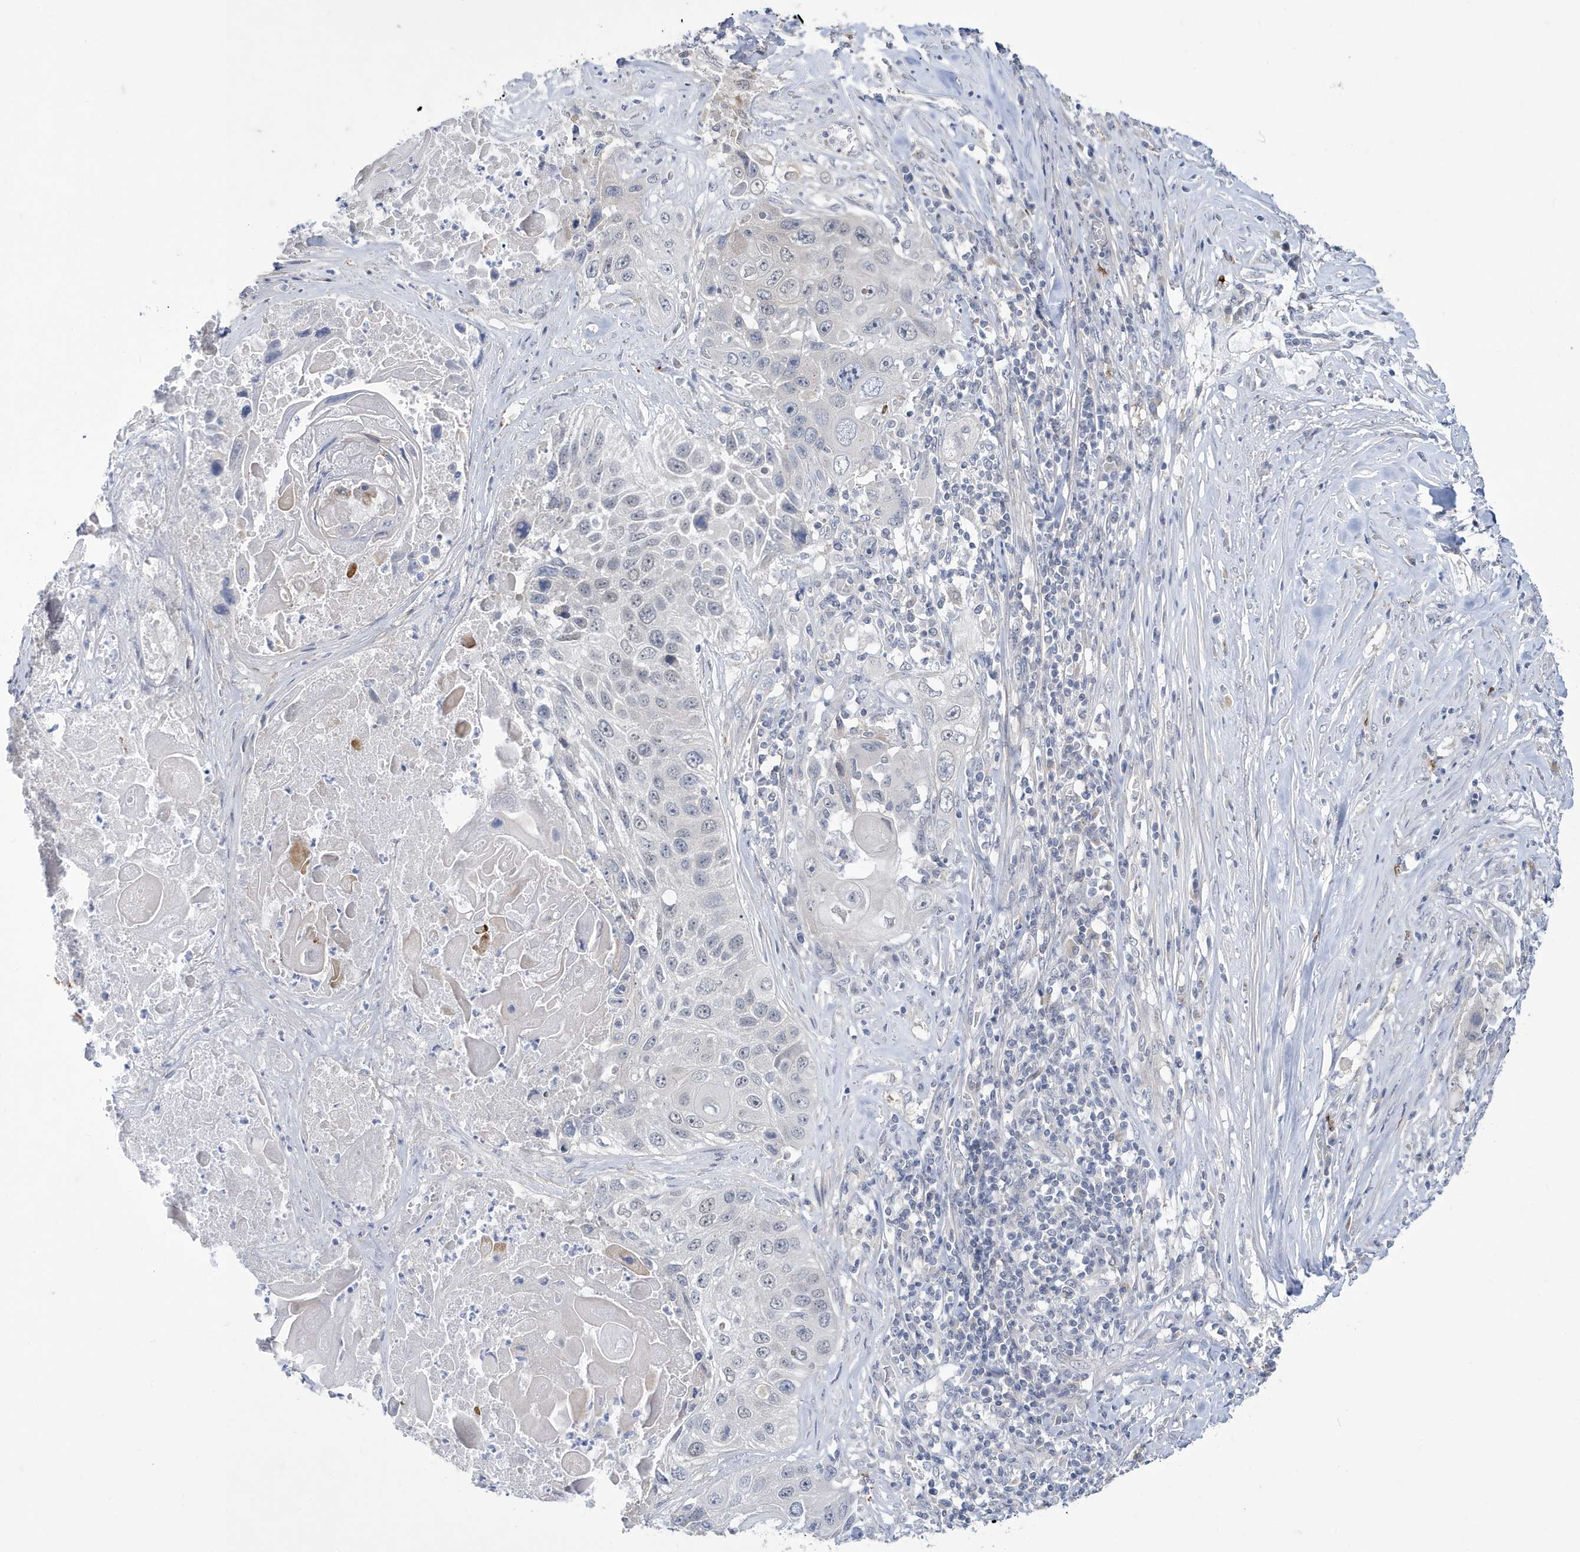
{"staining": {"intensity": "negative", "quantity": "none", "location": "none"}, "tissue": "lung cancer", "cell_type": "Tumor cells", "image_type": "cancer", "snomed": [{"axis": "morphology", "description": "Squamous cell carcinoma, NOS"}, {"axis": "topography", "description": "Lung"}], "caption": "IHC of human lung cancer (squamous cell carcinoma) demonstrates no expression in tumor cells.", "gene": "ZNF654", "patient": {"sex": "male", "age": 61}}